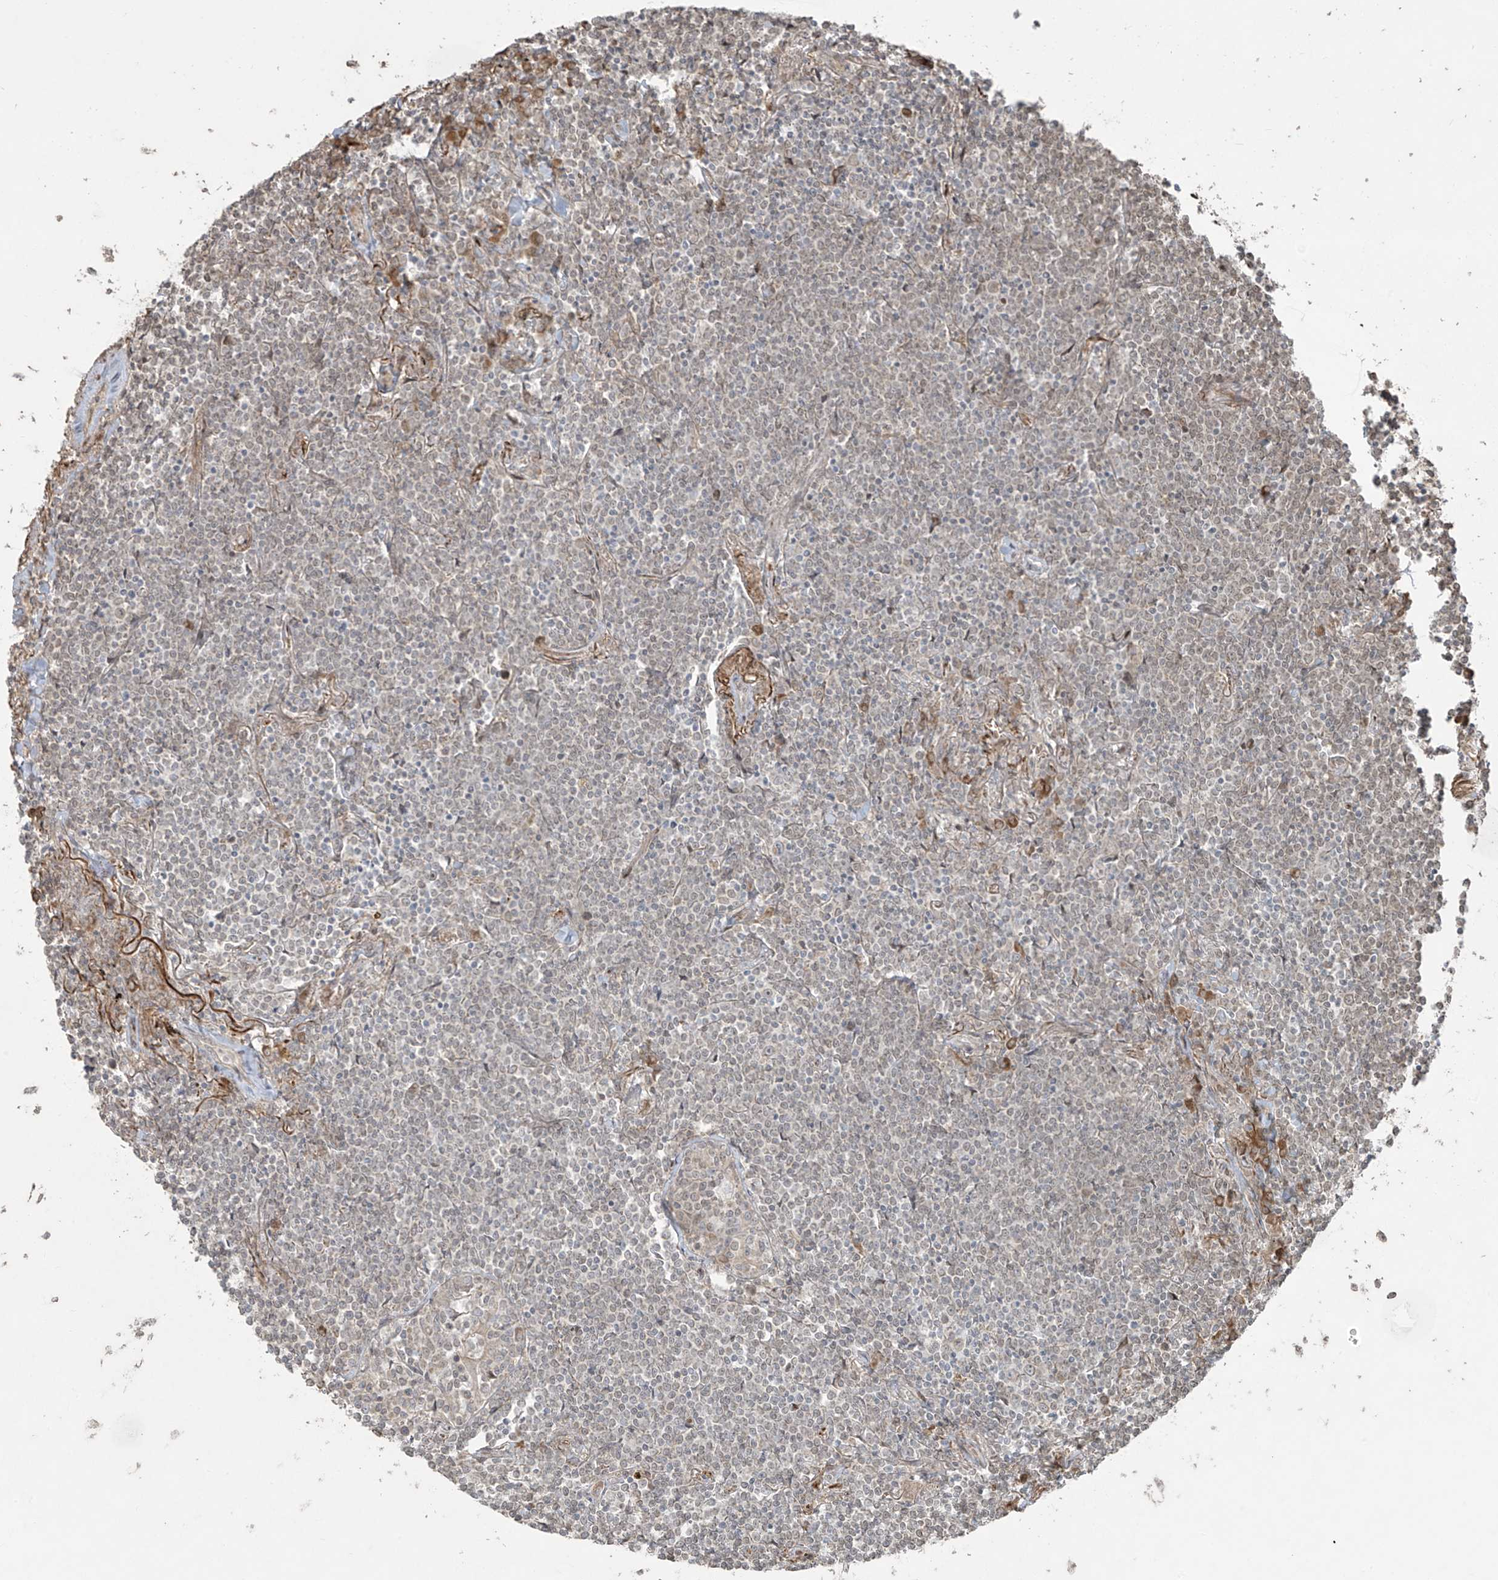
{"staining": {"intensity": "negative", "quantity": "none", "location": "none"}, "tissue": "lymphoma", "cell_type": "Tumor cells", "image_type": "cancer", "snomed": [{"axis": "morphology", "description": "Malignant lymphoma, non-Hodgkin's type, Low grade"}, {"axis": "topography", "description": "Lung"}], "caption": "There is no significant expression in tumor cells of malignant lymphoma, non-Hodgkin's type (low-grade).", "gene": "TTC22", "patient": {"sex": "female", "age": 71}}